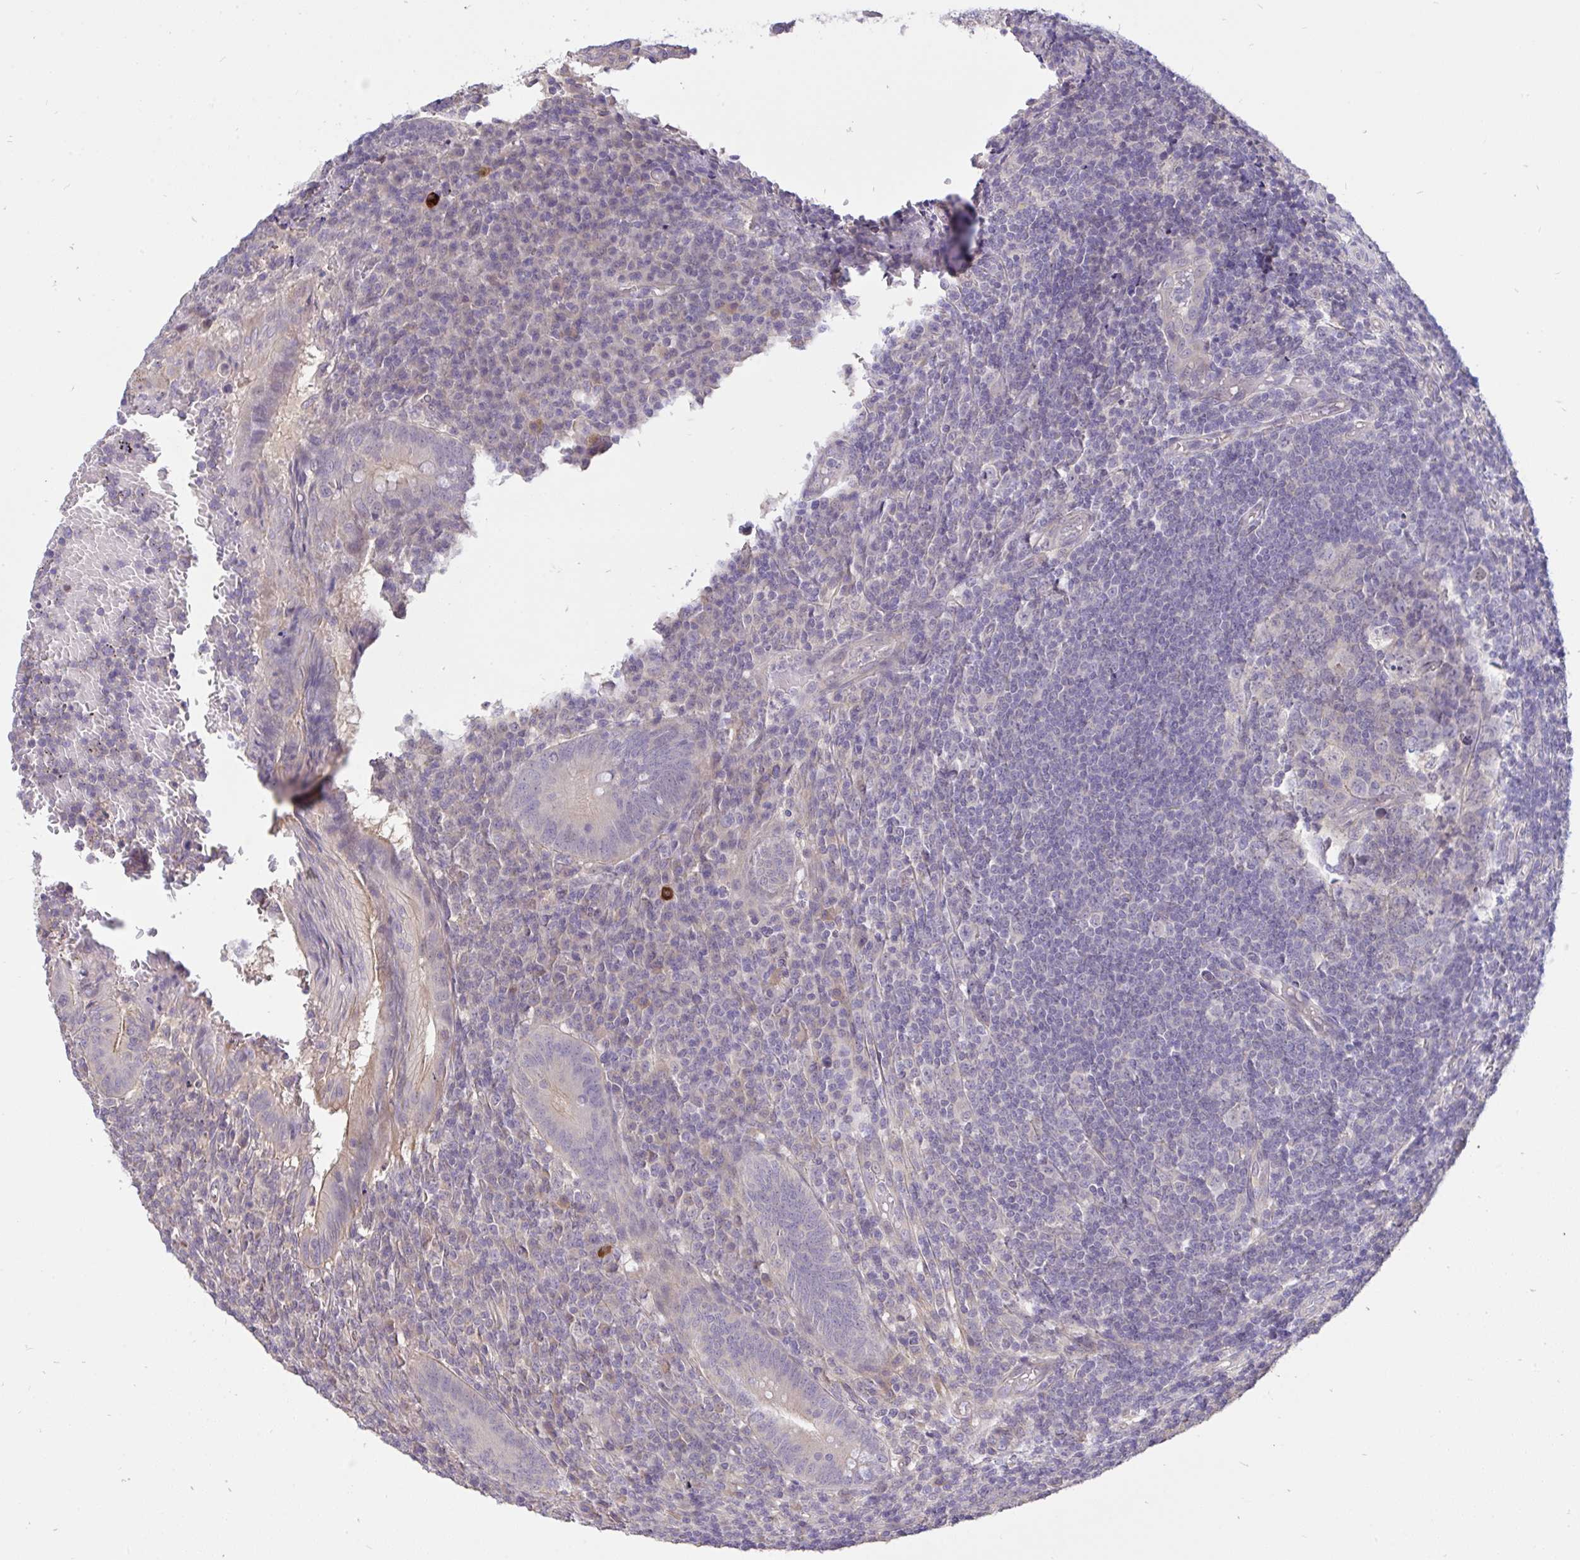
{"staining": {"intensity": "moderate", "quantity": "25%-75%", "location": "cytoplasmic/membranous"}, "tissue": "appendix", "cell_type": "Glandular cells", "image_type": "normal", "snomed": [{"axis": "morphology", "description": "Normal tissue, NOS"}, {"axis": "topography", "description": "Appendix"}], "caption": "Protein expression analysis of benign human appendix reveals moderate cytoplasmic/membranous expression in about 25%-75% of glandular cells. The protein of interest is stained brown, and the nuclei are stained in blue (DAB IHC with brightfield microscopy, high magnification).", "gene": "C19orf54", "patient": {"sex": "male", "age": 18}}